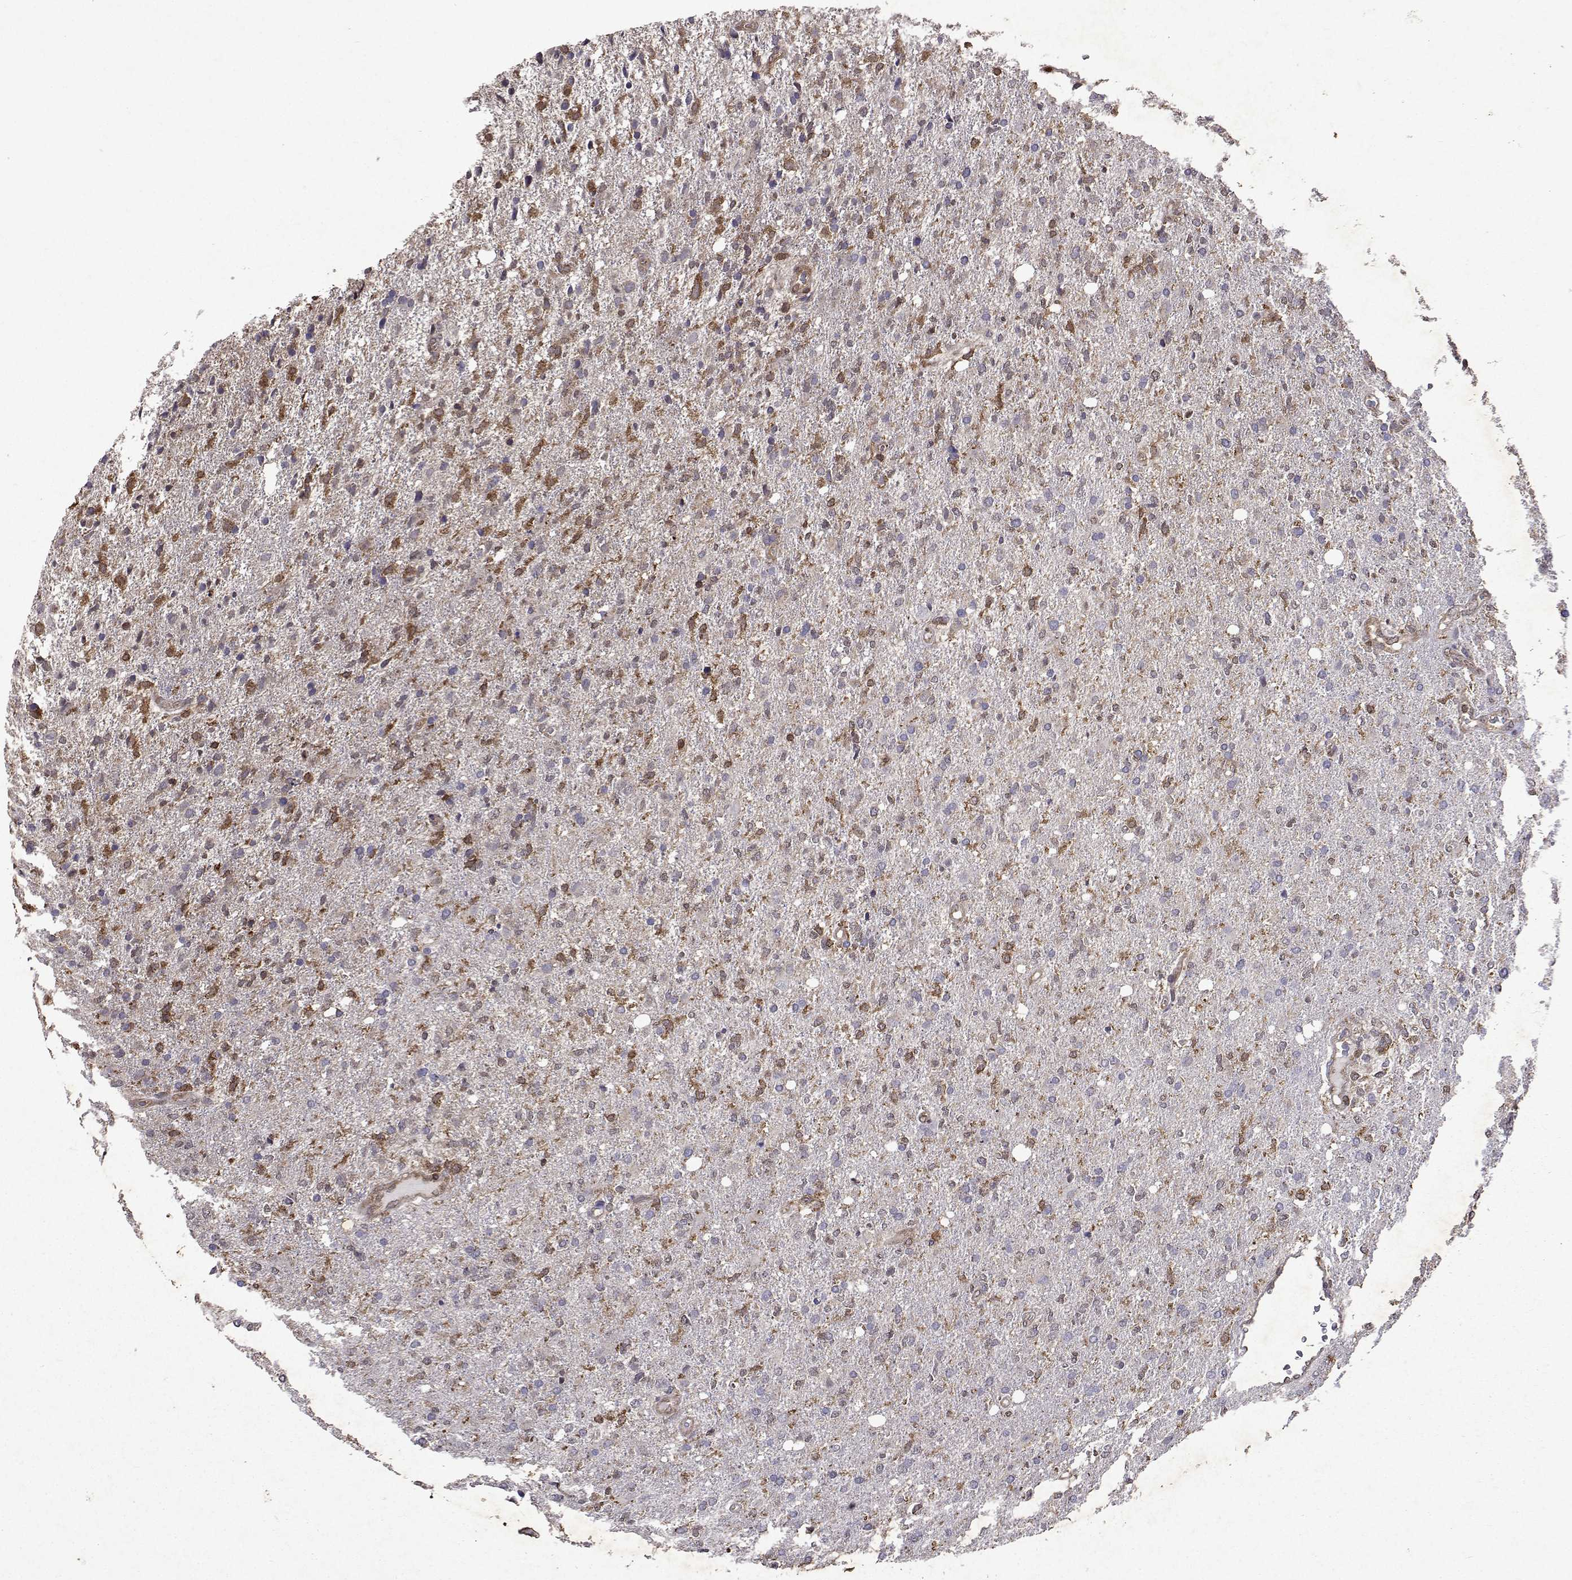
{"staining": {"intensity": "weak", "quantity": "25%-75%", "location": "cytoplasmic/membranous"}, "tissue": "glioma", "cell_type": "Tumor cells", "image_type": "cancer", "snomed": [{"axis": "morphology", "description": "Glioma, malignant, High grade"}, {"axis": "topography", "description": "Cerebral cortex"}], "caption": "Immunohistochemistry image of human malignant high-grade glioma stained for a protein (brown), which demonstrates low levels of weak cytoplasmic/membranous expression in approximately 25%-75% of tumor cells.", "gene": "APAF1", "patient": {"sex": "male", "age": 70}}